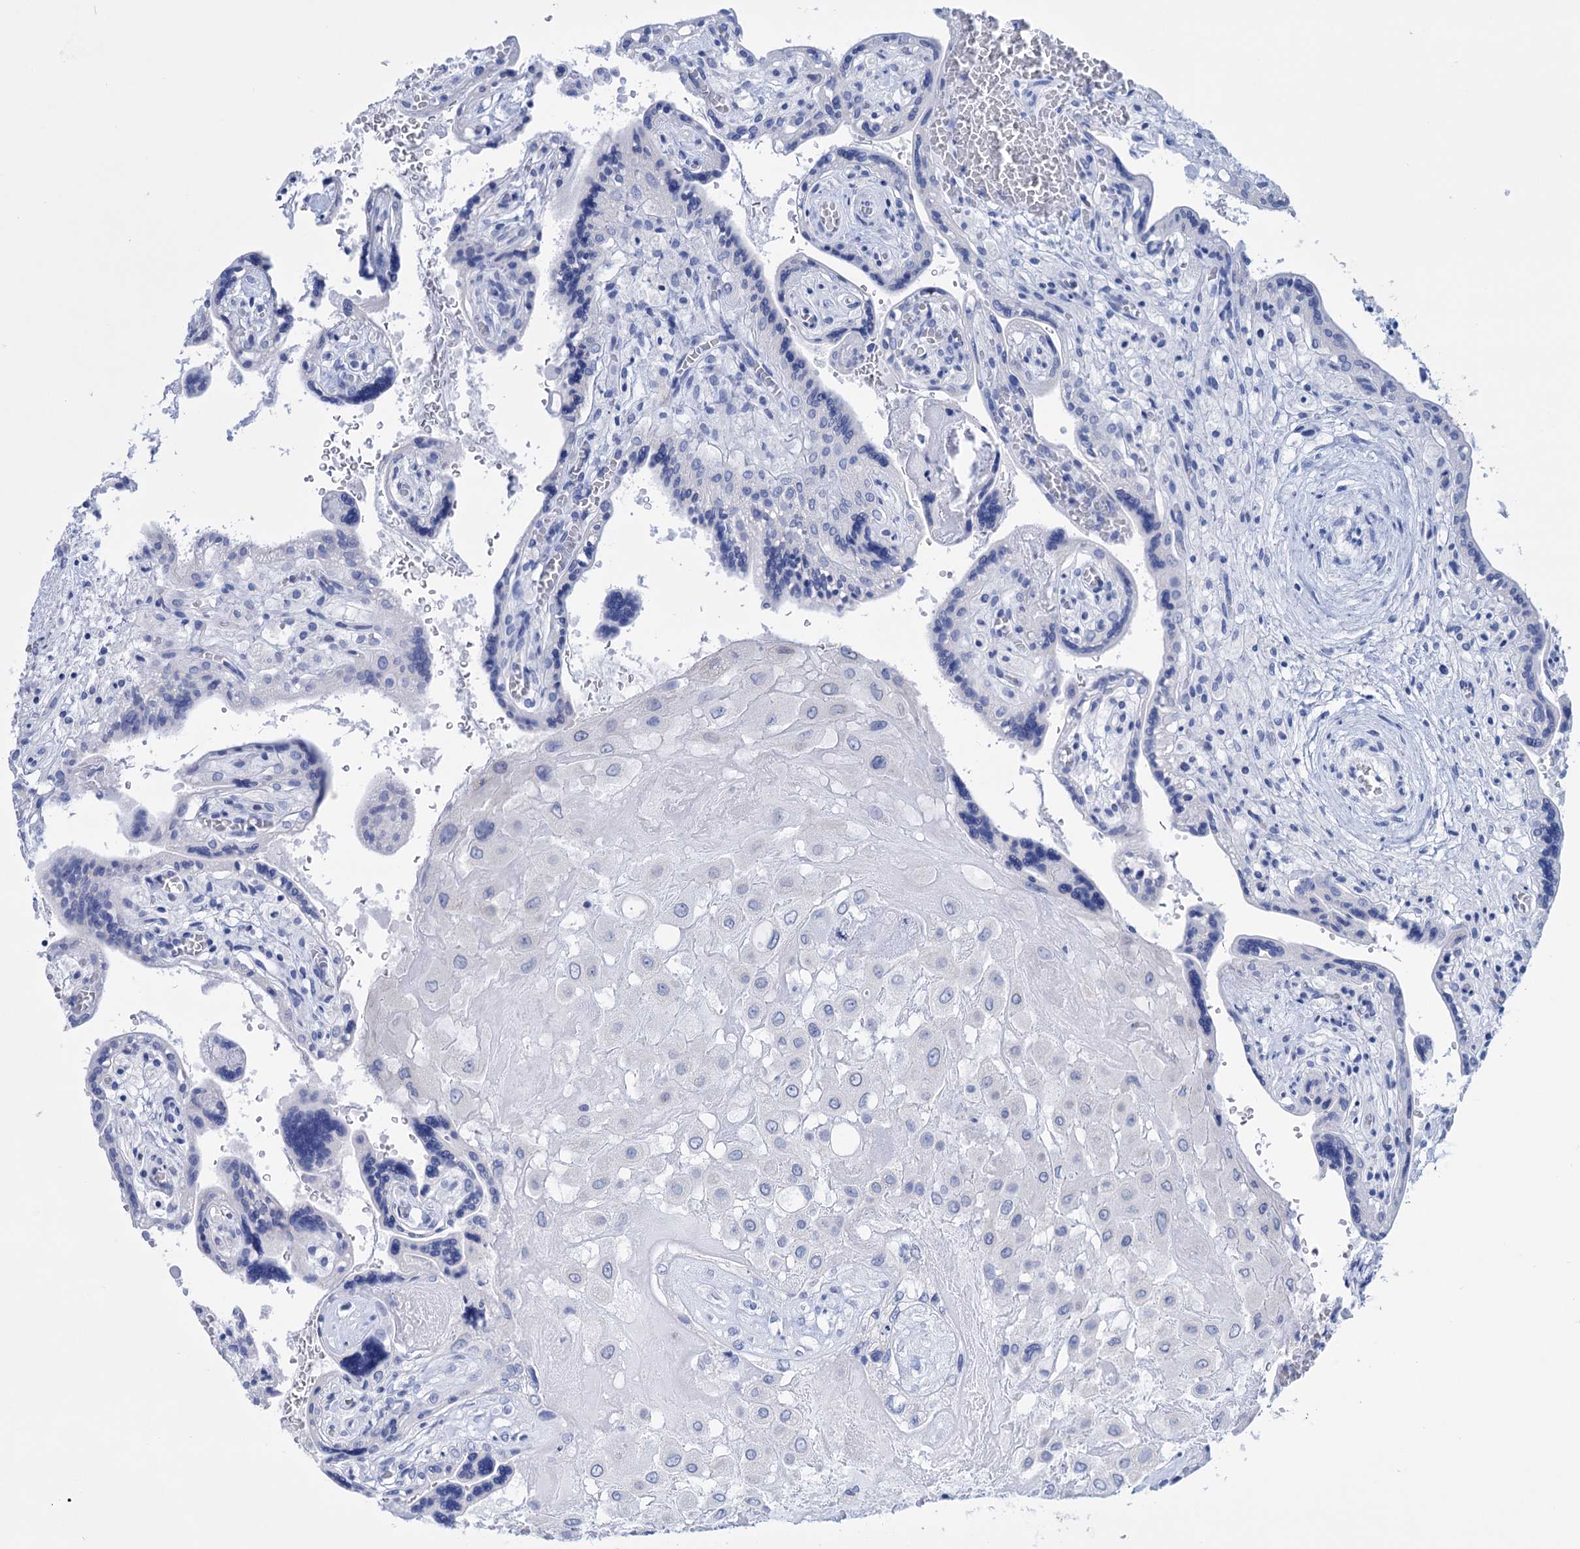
{"staining": {"intensity": "negative", "quantity": "none", "location": "none"}, "tissue": "placenta", "cell_type": "Decidual cells", "image_type": "normal", "snomed": [{"axis": "morphology", "description": "Normal tissue, NOS"}, {"axis": "topography", "description": "Placenta"}], "caption": "Immunohistochemistry (IHC) of normal human placenta shows no expression in decidual cells.", "gene": "FBXW12", "patient": {"sex": "female", "age": 37}}